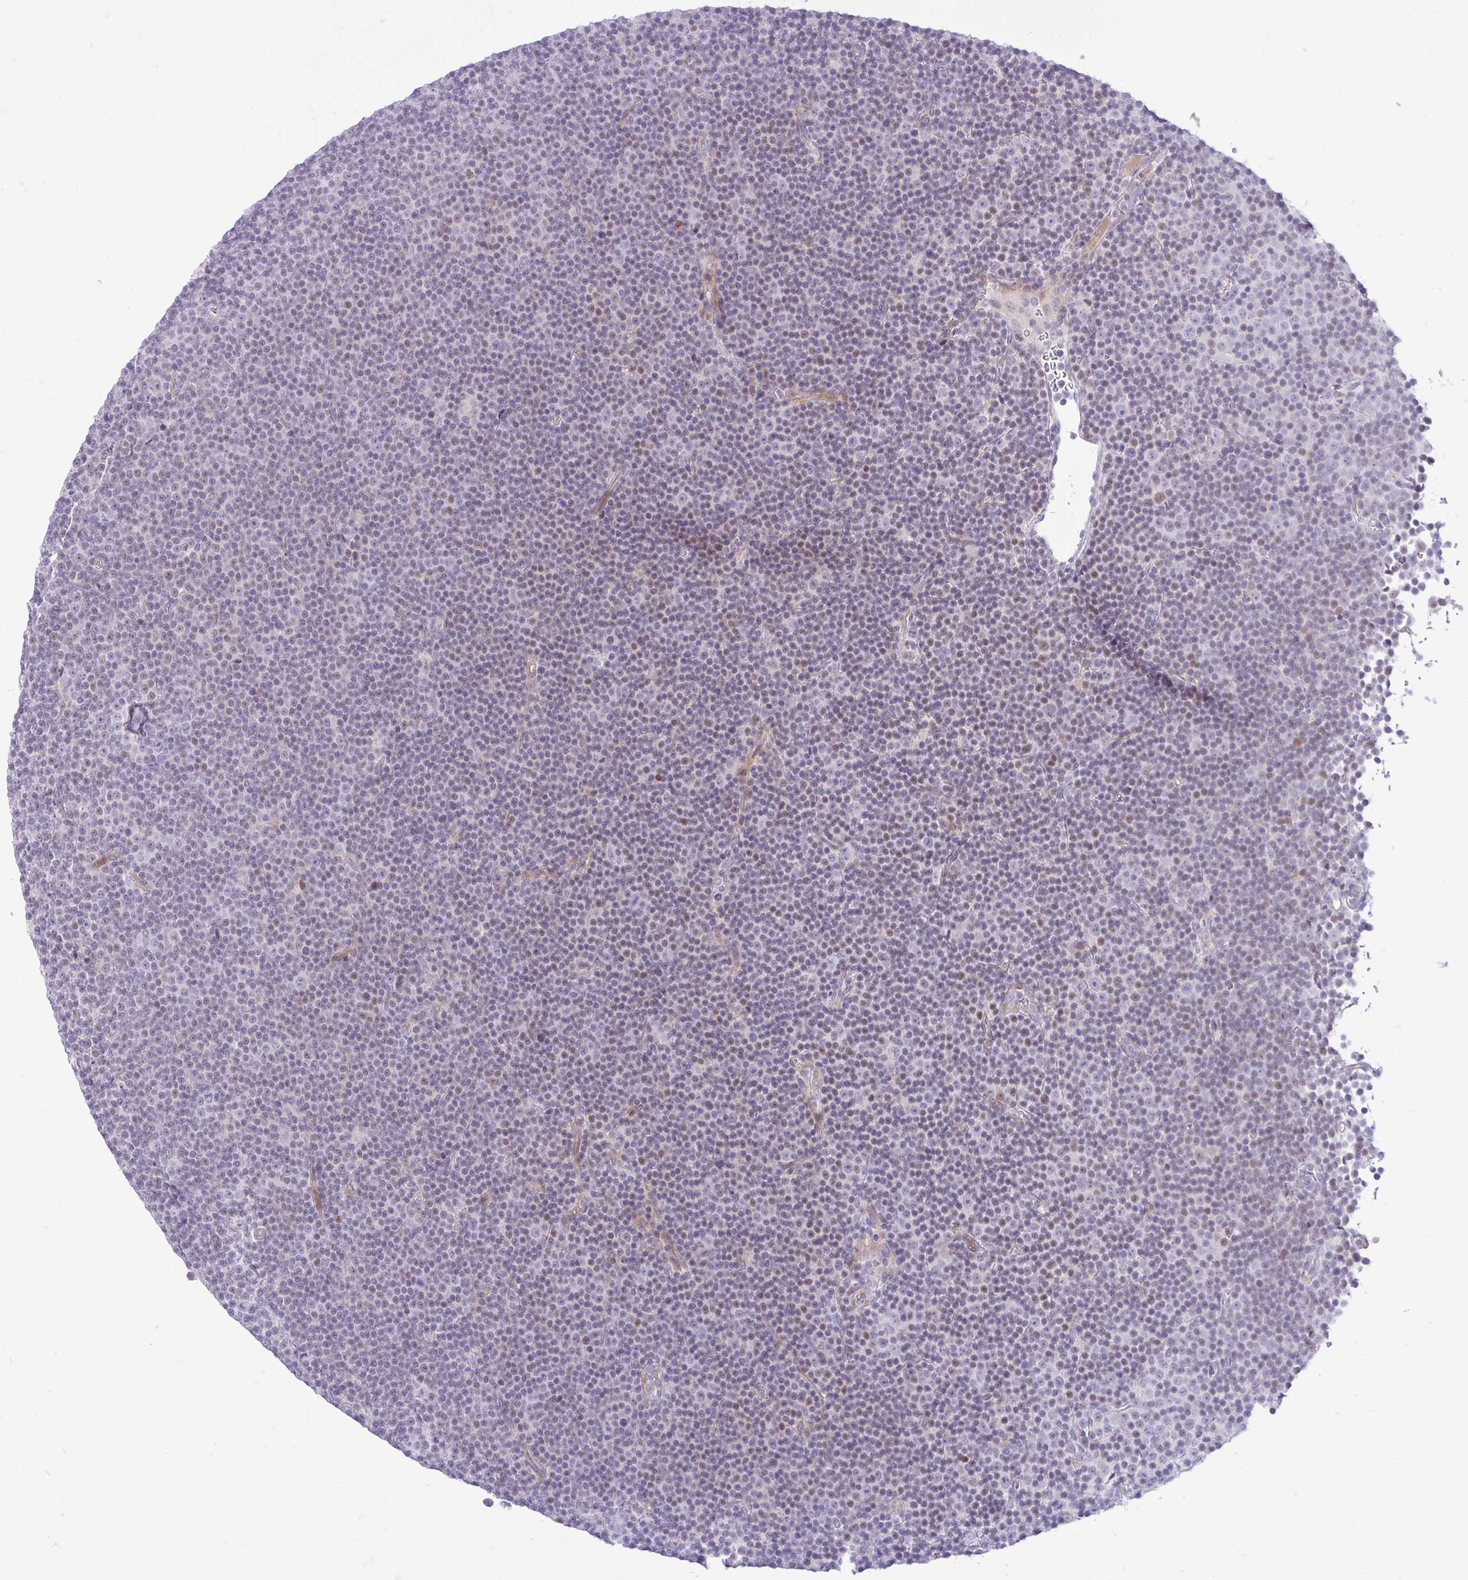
{"staining": {"intensity": "negative", "quantity": "none", "location": "none"}, "tissue": "lymphoma", "cell_type": "Tumor cells", "image_type": "cancer", "snomed": [{"axis": "morphology", "description": "Malignant lymphoma, non-Hodgkin's type, Low grade"}, {"axis": "topography", "description": "Lymph node"}], "caption": "DAB immunohistochemical staining of human lymphoma demonstrates no significant expression in tumor cells.", "gene": "ZNF101", "patient": {"sex": "female", "age": 67}}